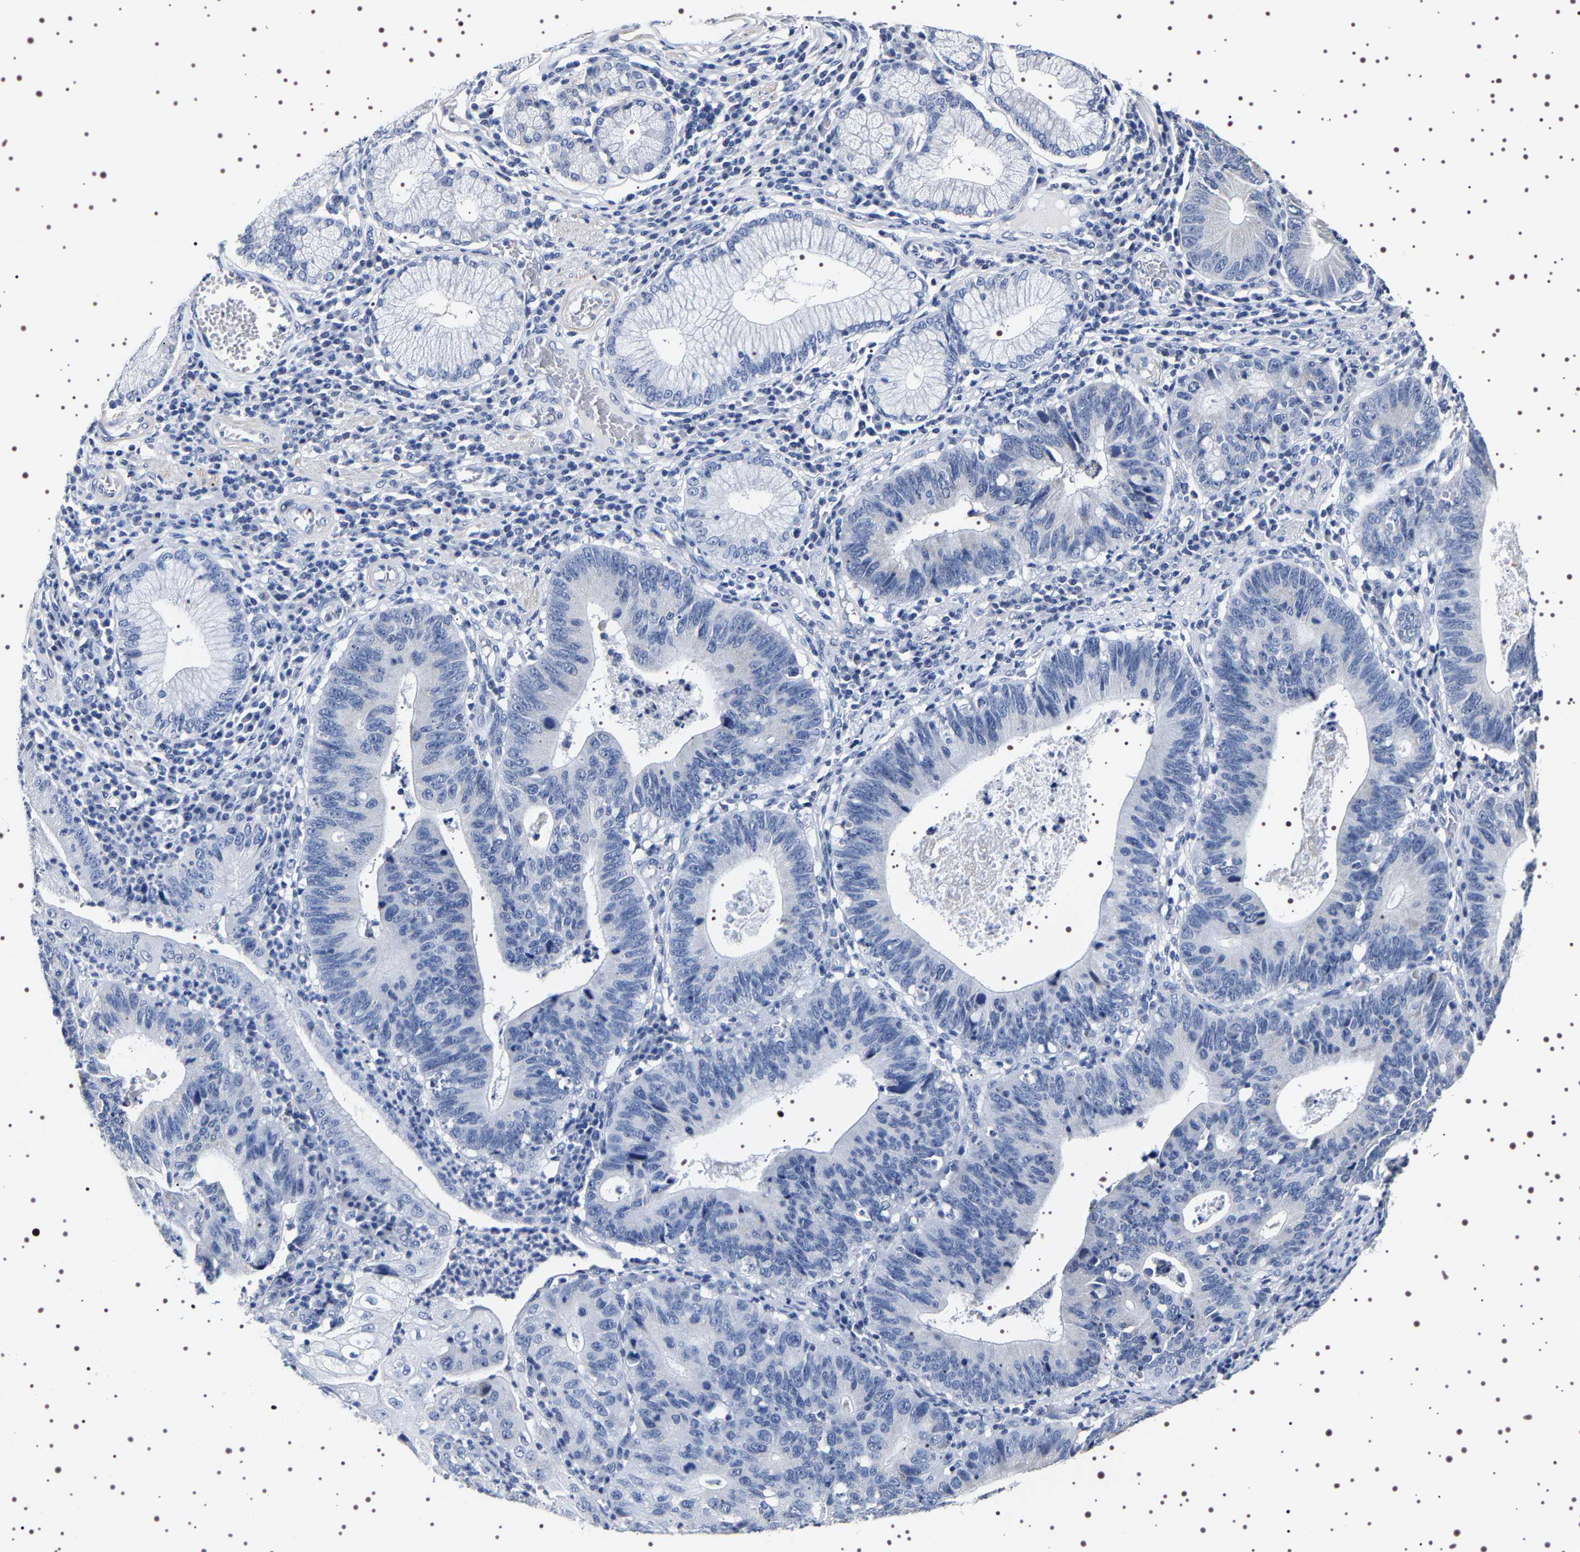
{"staining": {"intensity": "negative", "quantity": "none", "location": "none"}, "tissue": "stomach cancer", "cell_type": "Tumor cells", "image_type": "cancer", "snomed": [{"axis": "morphology", "description": "Adenocarcinoma, NOS"}, {"axis": "topography", "description": "Stomach"}], "caption": "IHC histopathology image of neoplastic tissue: adenocarcinoma (stomach) stained with DAB (3,3'-diaminobenzidine) reveals no significant protein positivity in tumor cells.", "gene": "UBQLN3", "patient": {"sex": "male", "age": 59}}